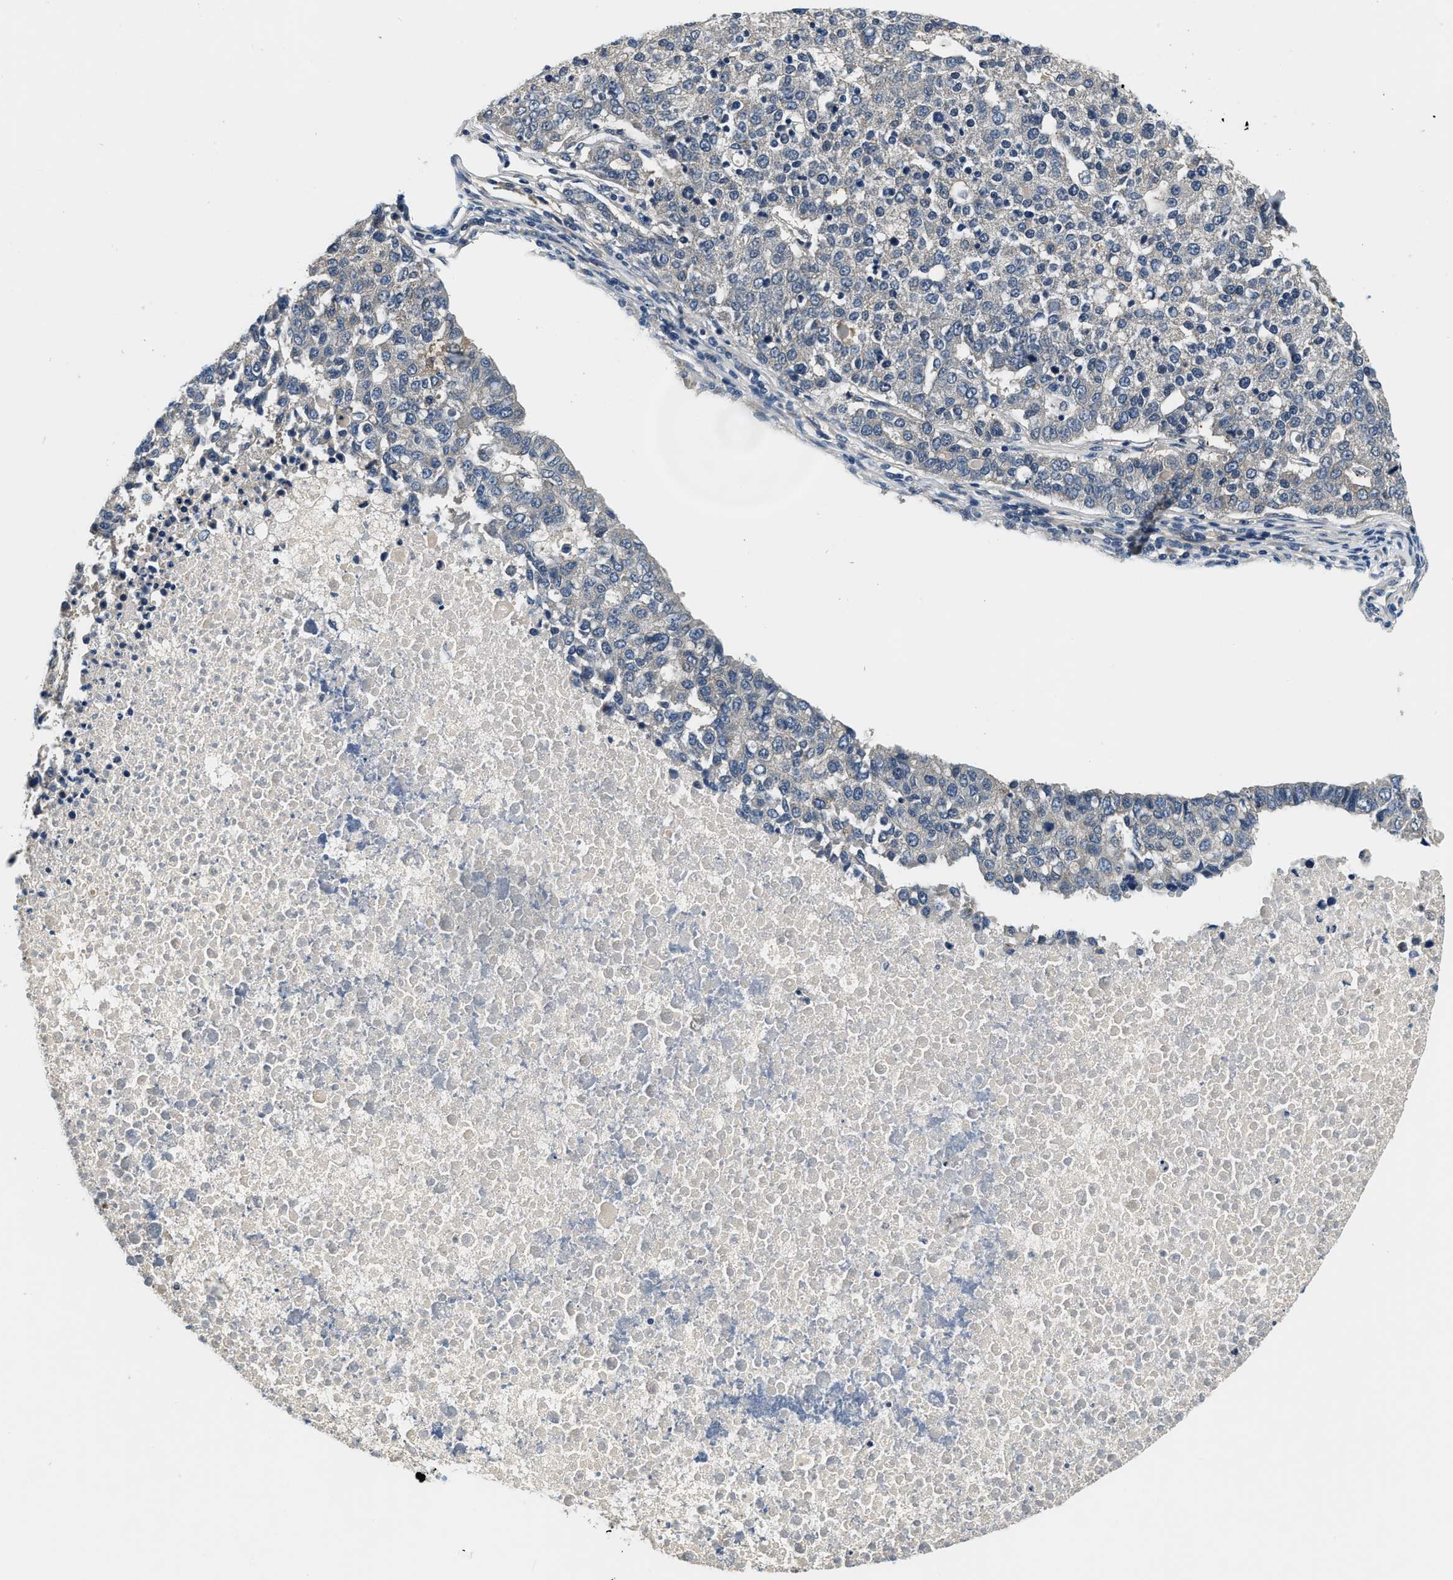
{"staining": {"intensity": "negative", "quantity": "none", "location": "none"}, "tissue": "pancreatic cancer", "cell_type": "Tumor cells", "image_type": "cancer", "snomed": [{"axis": "morphology", "description": "Adenocarcinoma, NOS"}, {"axis": "topography", "description": "Pancreas"}], "caption": "Micrograph shows no protein positivity in tumor cells of adenocarcinoma (pancreatic) tissue. (IHC, brightfield microscopy, high magnification).", "gene": "YAE1", "patient": {"sex": "female", "age": 61}}